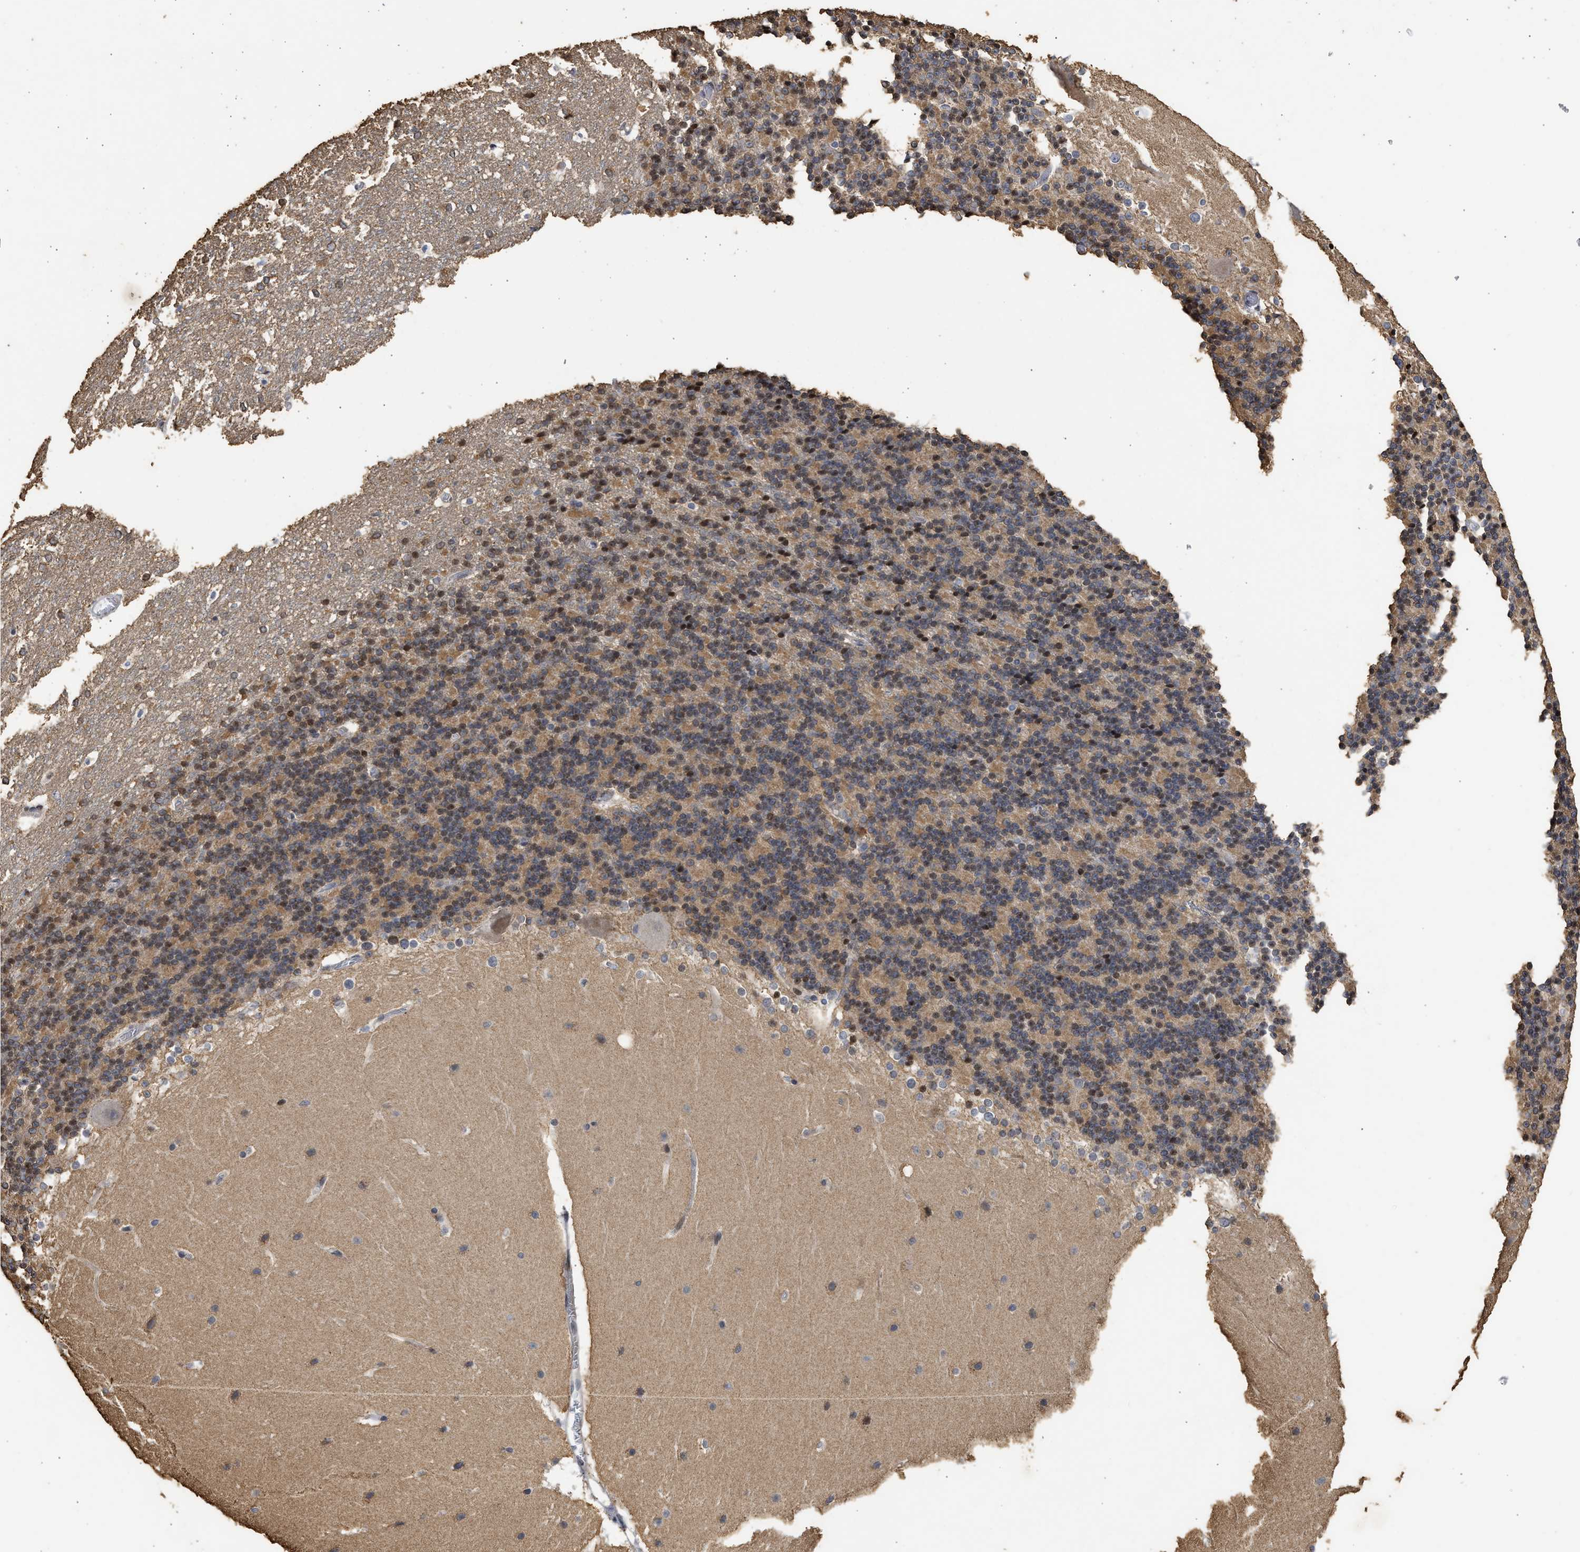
{"staining": {"intensity": "moderate", "quantity": ">75%", "location": "cytoplasmic/membranous,nuclear"}, "tissue": "cerebellum", "cell_type": "Cells in granular layer", "image_type": "normal", "snomed": [{"axis": "morphology", "description": "Normal tissue, NOS"}, {"axis": "topography", "description": "Cerebellum"}], "caption": "Cells in granular layer display medium levels of moderate cytoplasmic/membranous,nuclear expression in about >75% of cells in normal cerebellum.", "gene": "ENSG00000142539", "patient": {"sex": "female", "age": 19}}